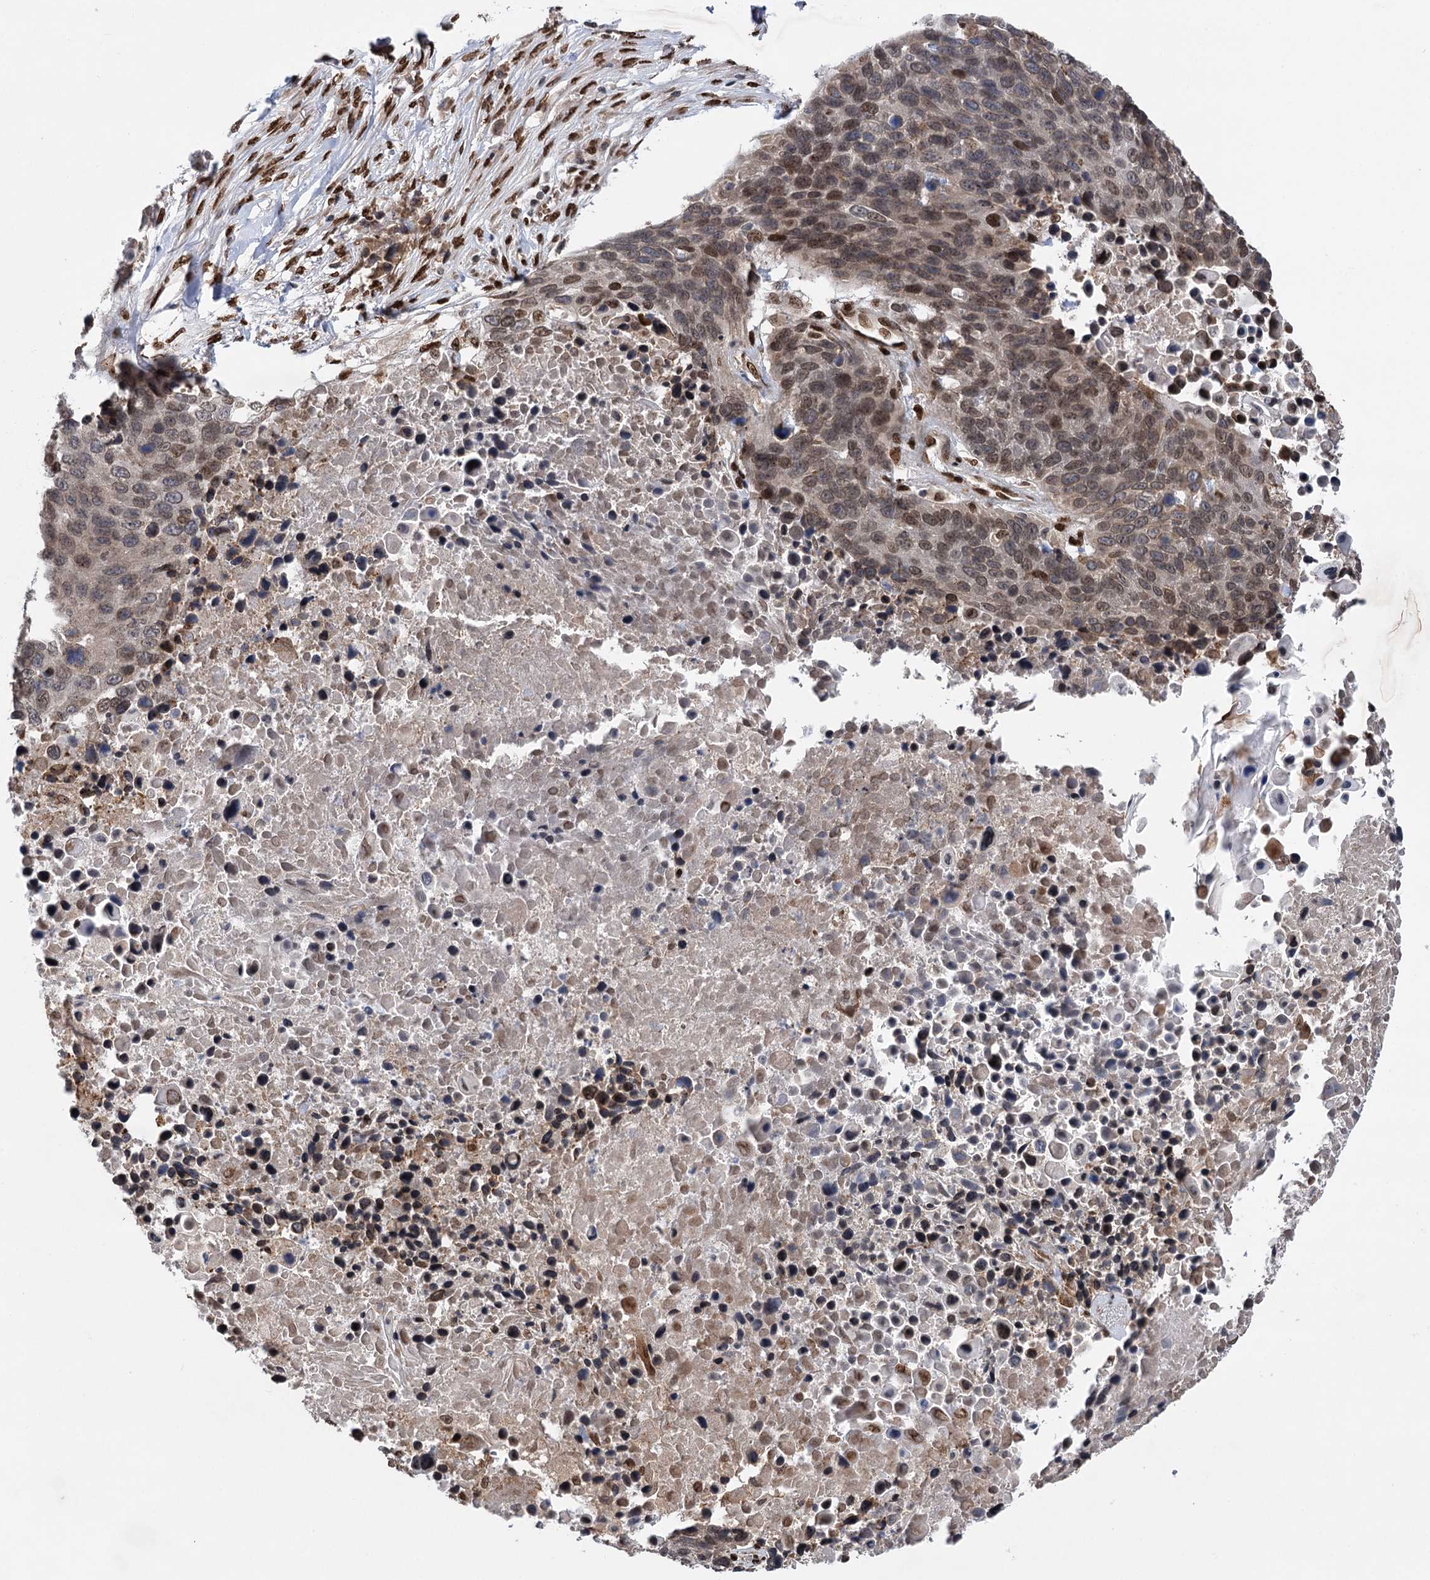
{"staining": {"intensity": "moderate", "quantity": "25%-75%", "location": "nuclear"}, "tissue": "lung cancer", "cell_type": "Tumor cells", "image_type": "cancer", "snomed": [{"axis": "morphology", "description": "Normal tissue, NOS"}, {"axis": "morphology", "description": "Squamous cell carcinoma, NOS"}, {"axis": "topography", "description": "Lymph node"}, {"axis": "topography", "description": "Lung"}], "caption": "About 25%-75% of tumor cells in human lung cancer show moderate nuclear protein positivity as visualized by brown immunohistochemical staining.", "gene": "MESD", "patient": {"sex": "male", "age": 66}}